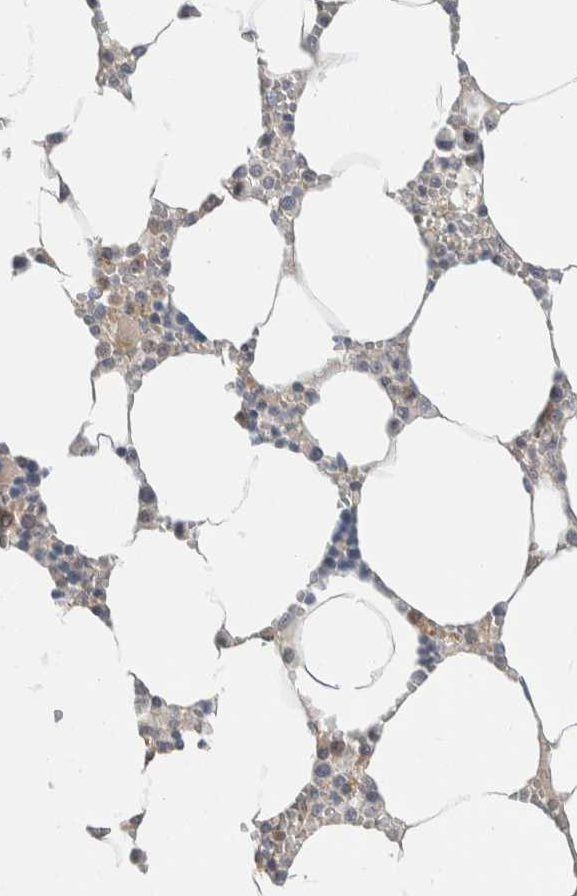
{"staining": {"intensity": "negative", "quantity": "none", "location": "none"}, "tissue": "bone marrow", "cell_type": "Hematopoietic cells", "image_type": "normal", "snomed": [{"axis": "morphology", "description": "Normal tissue, NOS"}, {"axis": "topography", "description": "Bone marrow"}], "caption": "Immunohistochemistry photomicrograph of normal bone marrow: bone marrow stained with DAB (3,3'-diaminobenzidine) reveals no significant protein staining in hematopoietic cells.", "gene": "SHPK", "patient": {"sex": "male", "age": 70}}